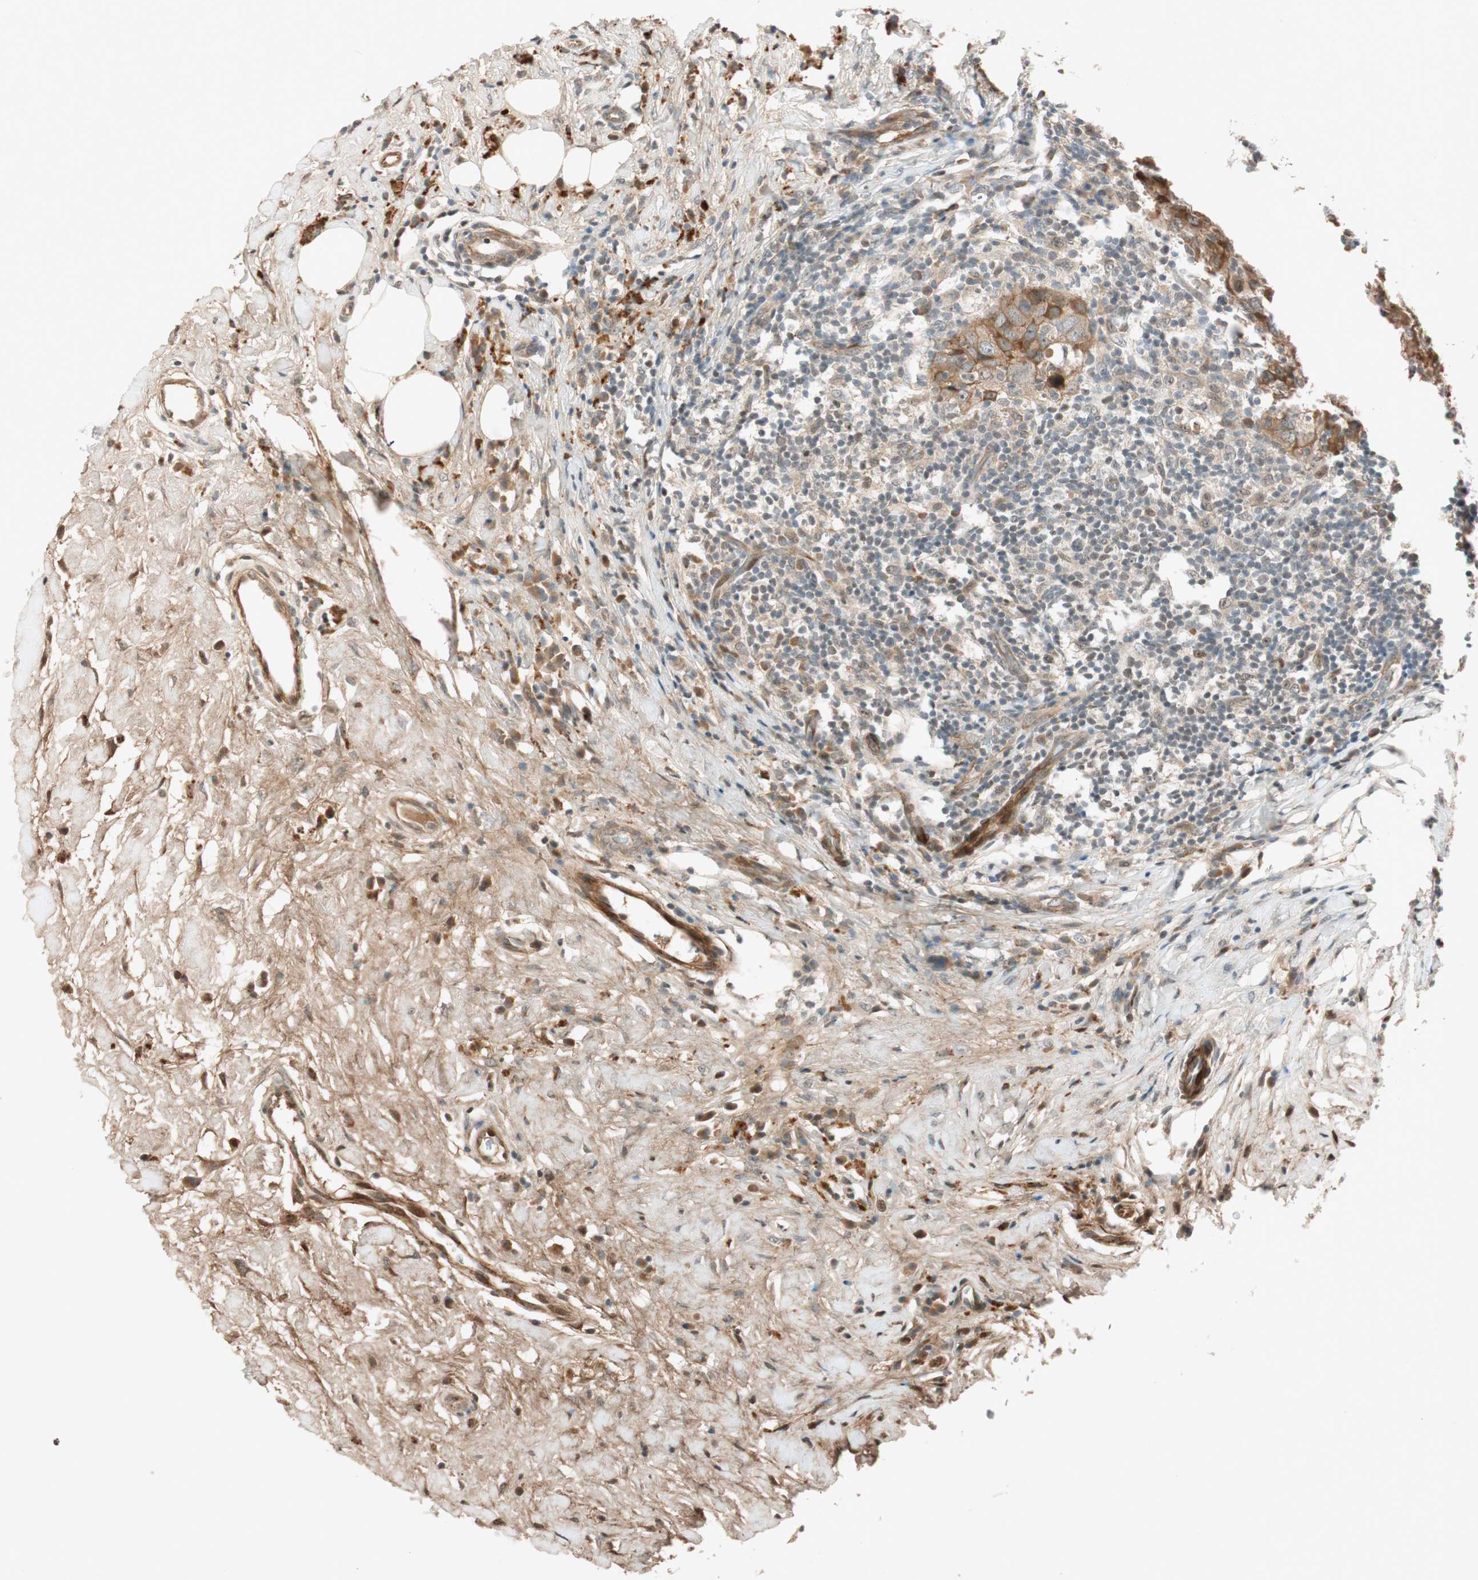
{"staining": {"intensity": "strong", "quantity": ">75%", "location": "cytoplasmic/membranous"}, "tissue": "breast cancer", "cell_type": "Tumor cells", "image_type": "cancer", "snomed": [{"axis": "morphology", "description": "Duct carcinoma"}, {"axis": "topography", "description": "Breast"}], "caption": "The micrograph exhibits a brown stain indicating the presence of a protein in the cytoplasmic/membranous of tumor cells in breast invasive ductal carcinoma. Using DAB (brown) and hematoxylin (blue) stains, captured at high magnification using brightfield microscopy.", "gene": "EPHA6", "patient": {"sex": "female", "age": 37}}